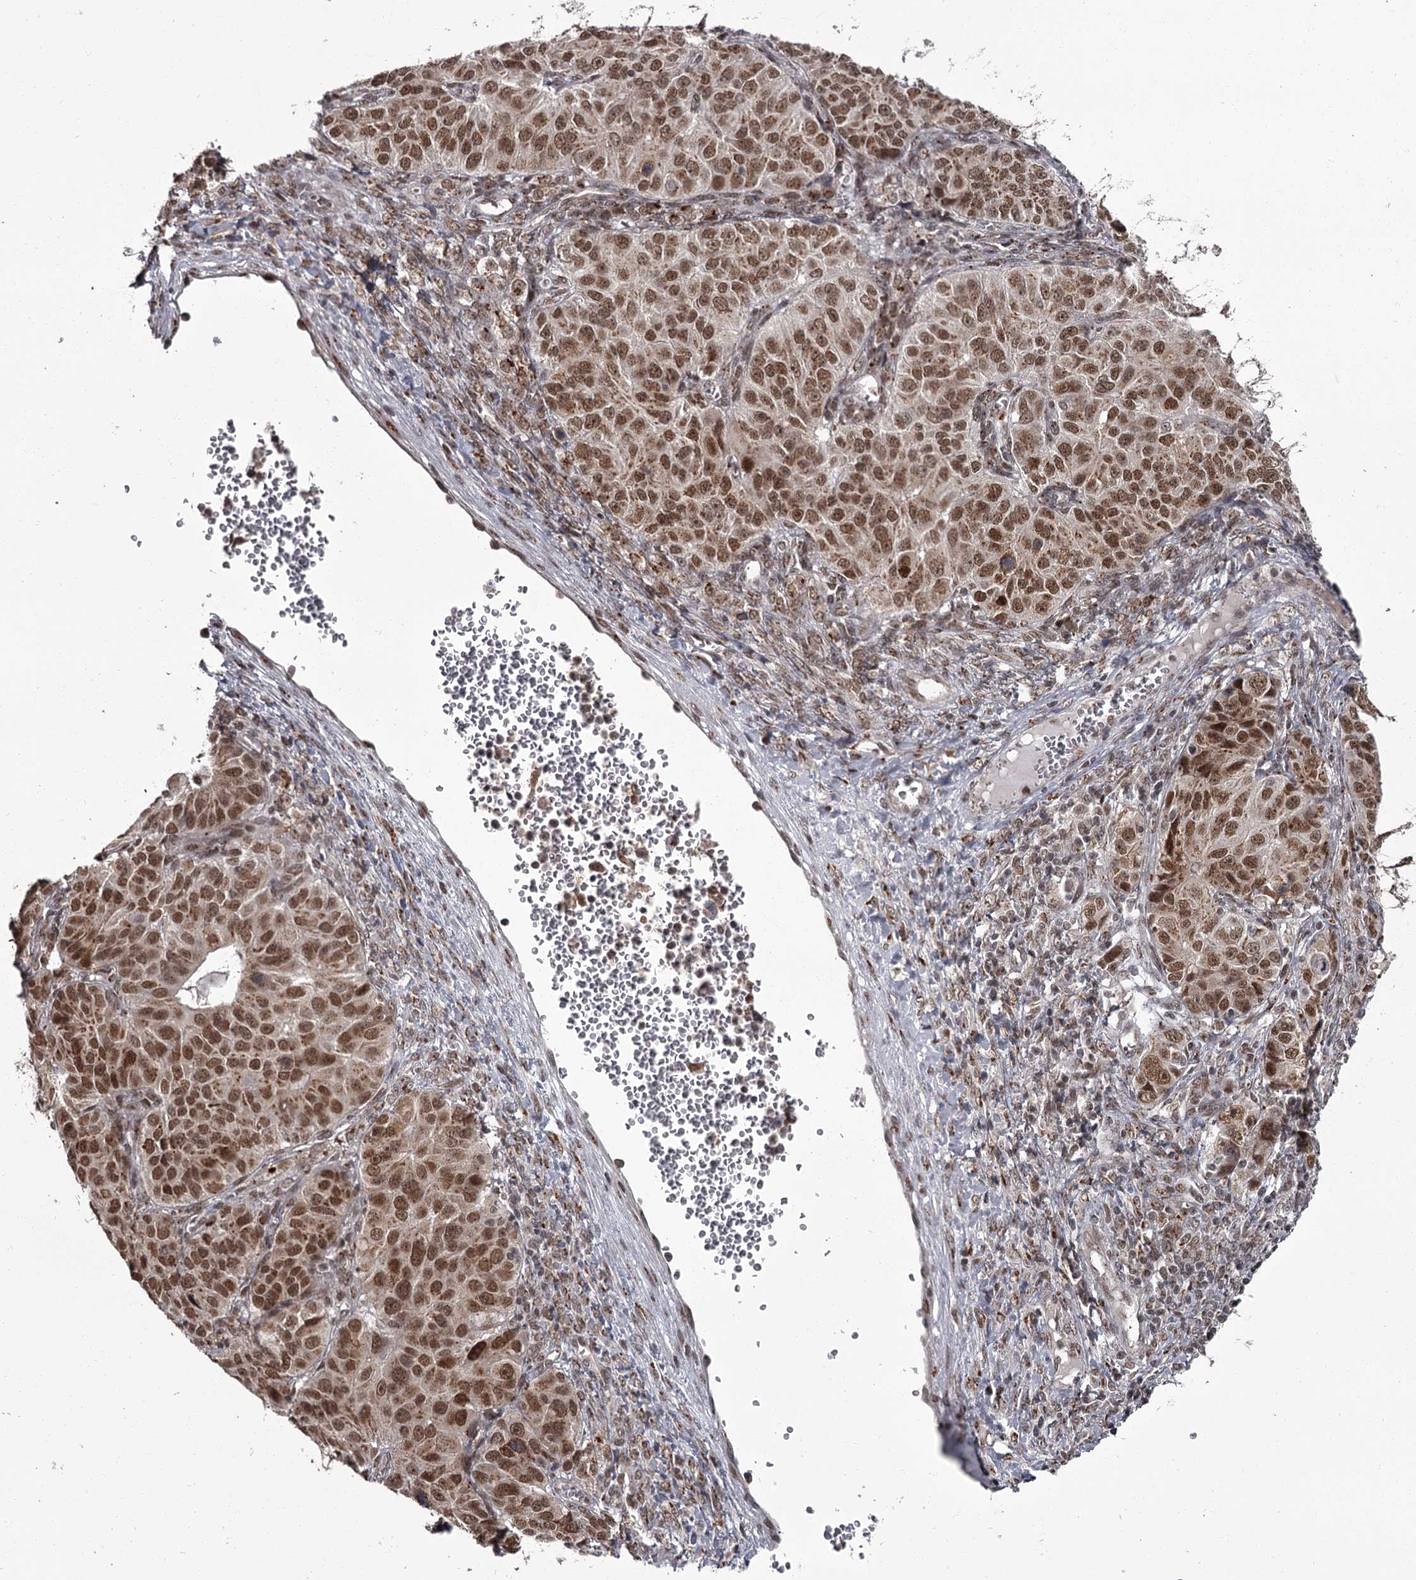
{"staining": {"intensity": "moderate", "quantity": ">75%", "location": "nuclear"}, "tissue": "ovarian cancer", "cell_type": "Tumor cells", "image_type": "cancer", "snomed": [{"axis": "morphology", "description": "Carcinoma, endometroid"}, {"axis": "topography", "description": "Ovary"}], "caption": "Ovarian cancer was stained to show a protein in brown. There is medium levels of moderate nuclear staining in approximately >75% of tumor cells.", "gene": "CEP83", "patient": {"sex": "female", "age": 51}}